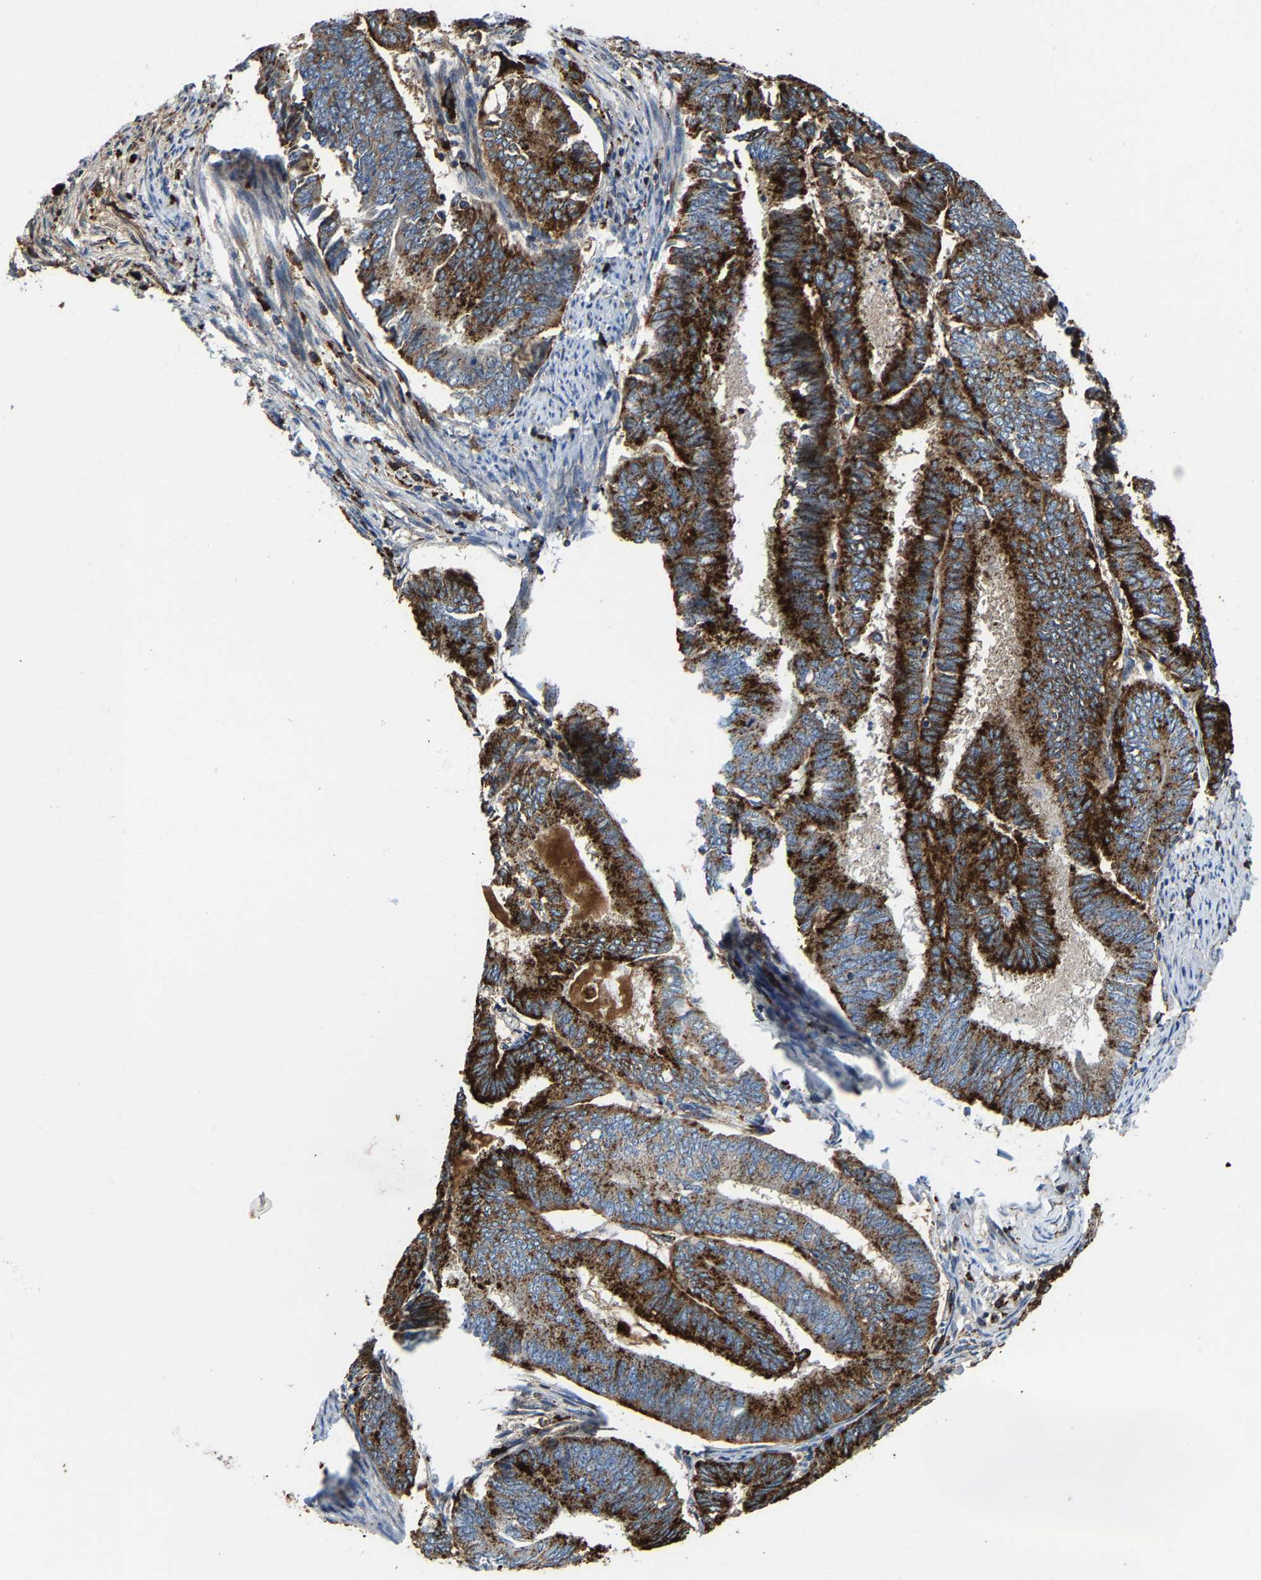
{"staining": {"intensity": "strong", "quantity": ">75%", "location": "cytoplasmic/membranous"}, "tissue": "endometrial cancer", "cell_type": "Tumor cells", "image_type": "cancer", "snomed": [{"axis": "morphology", "description": "Adenocarcinoma, NOS"}, {"axis": "topography", "description": "Endometrium"}], "caption": "About >75% of tumor cells in human endometrial cancer demonstrate strong cytoplasmic/membranous protein positivity as visualized by brown immunohistochemical staining.", "gene": "DPP7", "patient": {"sex": "female", "age": 86}}